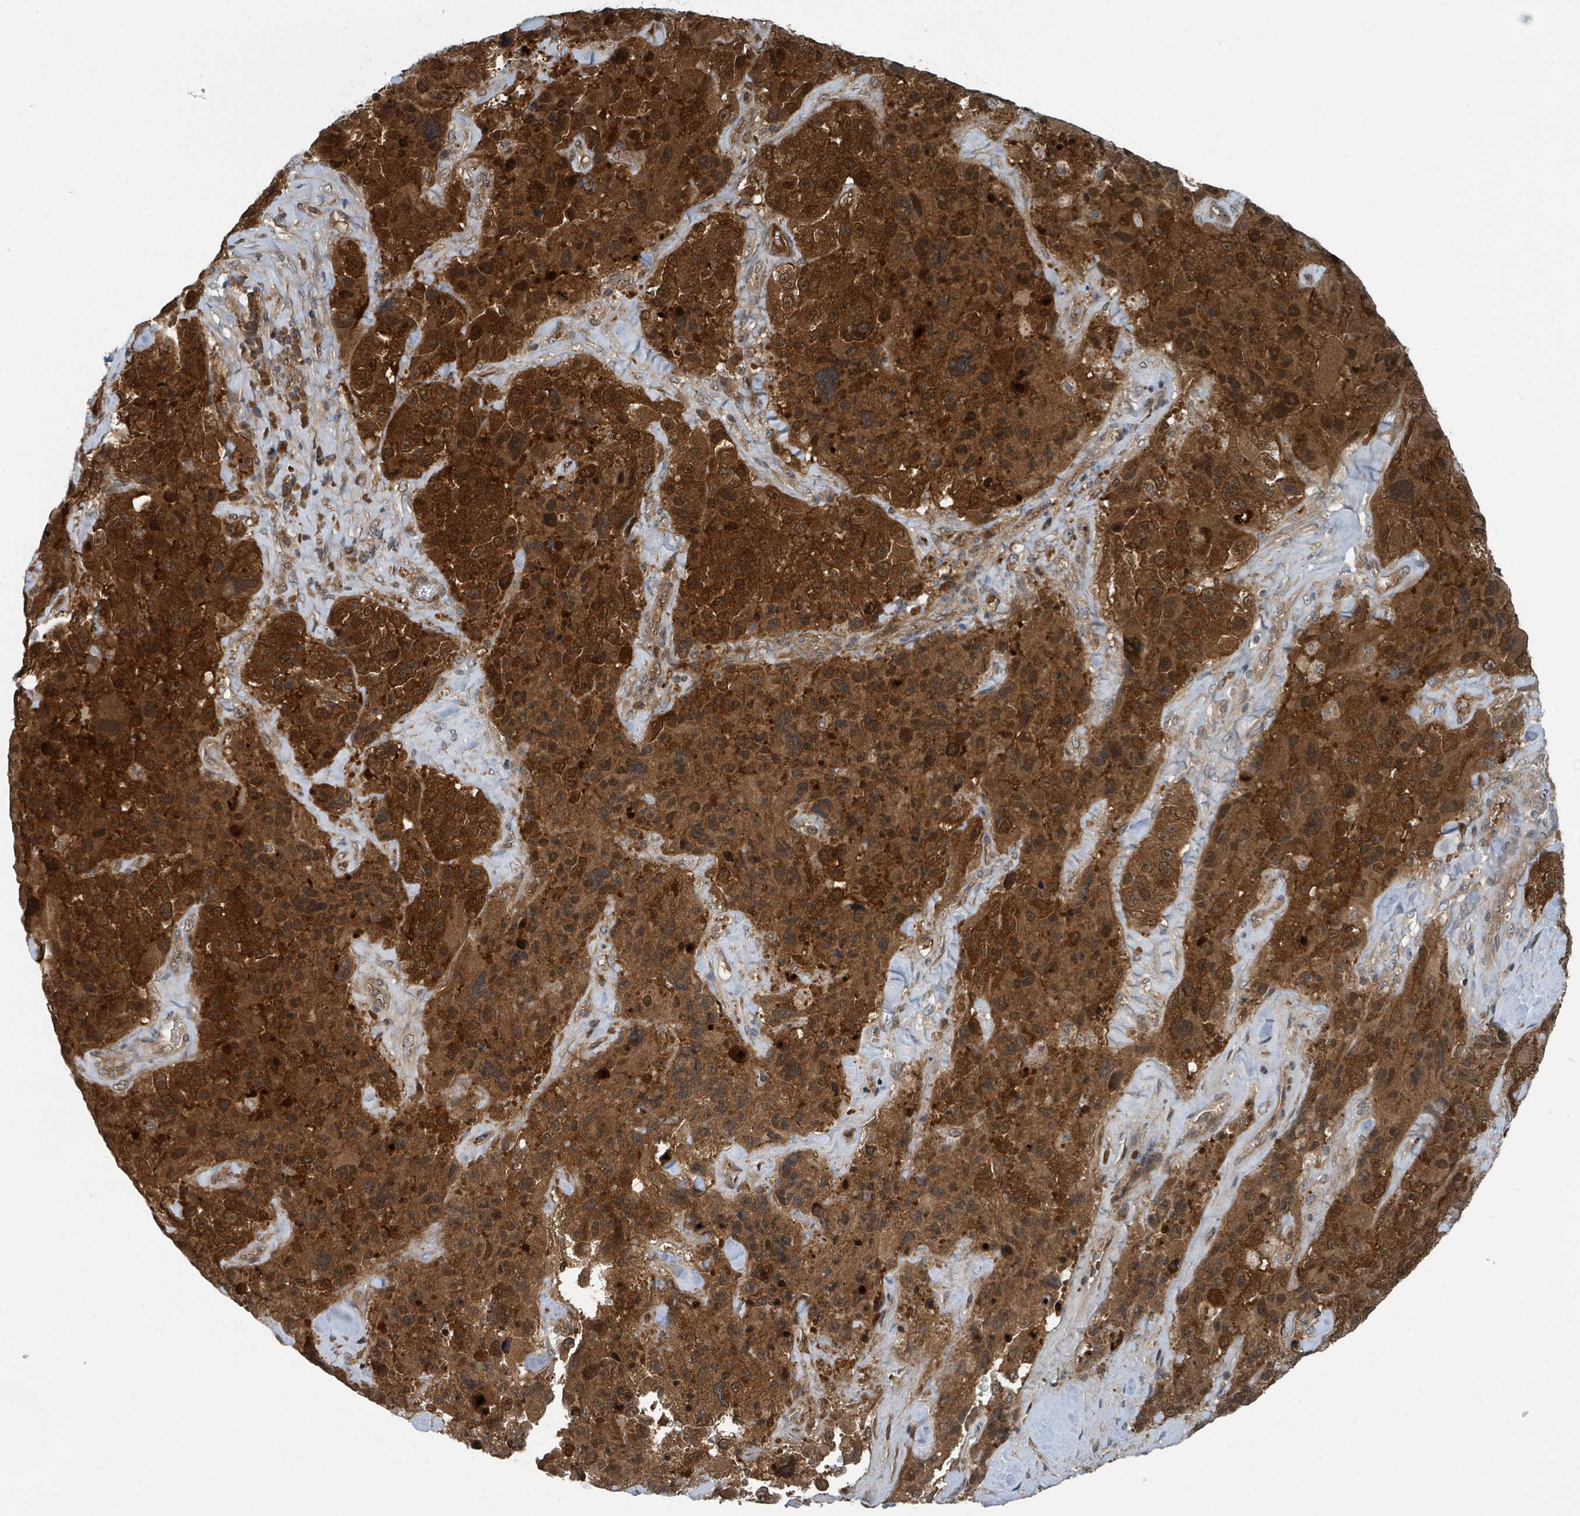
{"staining": {"intensity": "strong", "quantity": ">75%", "location": "cytoplasmic/membranous,nuclear"}, "tissue": "melanoma", "cell_type": "Tumor cells", "image_type": "cancer", "snomed": [{"axis": "morphology", "description": "Malignant melanoma, Metastatic site"}, {"axis": "topography", "description": "Lymph node"}], "caption": "High-magnification brightfield microscopy of malignant melanoma (metastatic site) stained with DAB (3,3'-diaminobenzidine) (brown) and counterstained with hematoxylin (blue). tumor cells exhibit strong cytoplasmic/membranous and nuclear staining is appreciated in about>75% of cells.", "gene": "GOLGA7", "patient": {"sex": "male", "age": 62}}